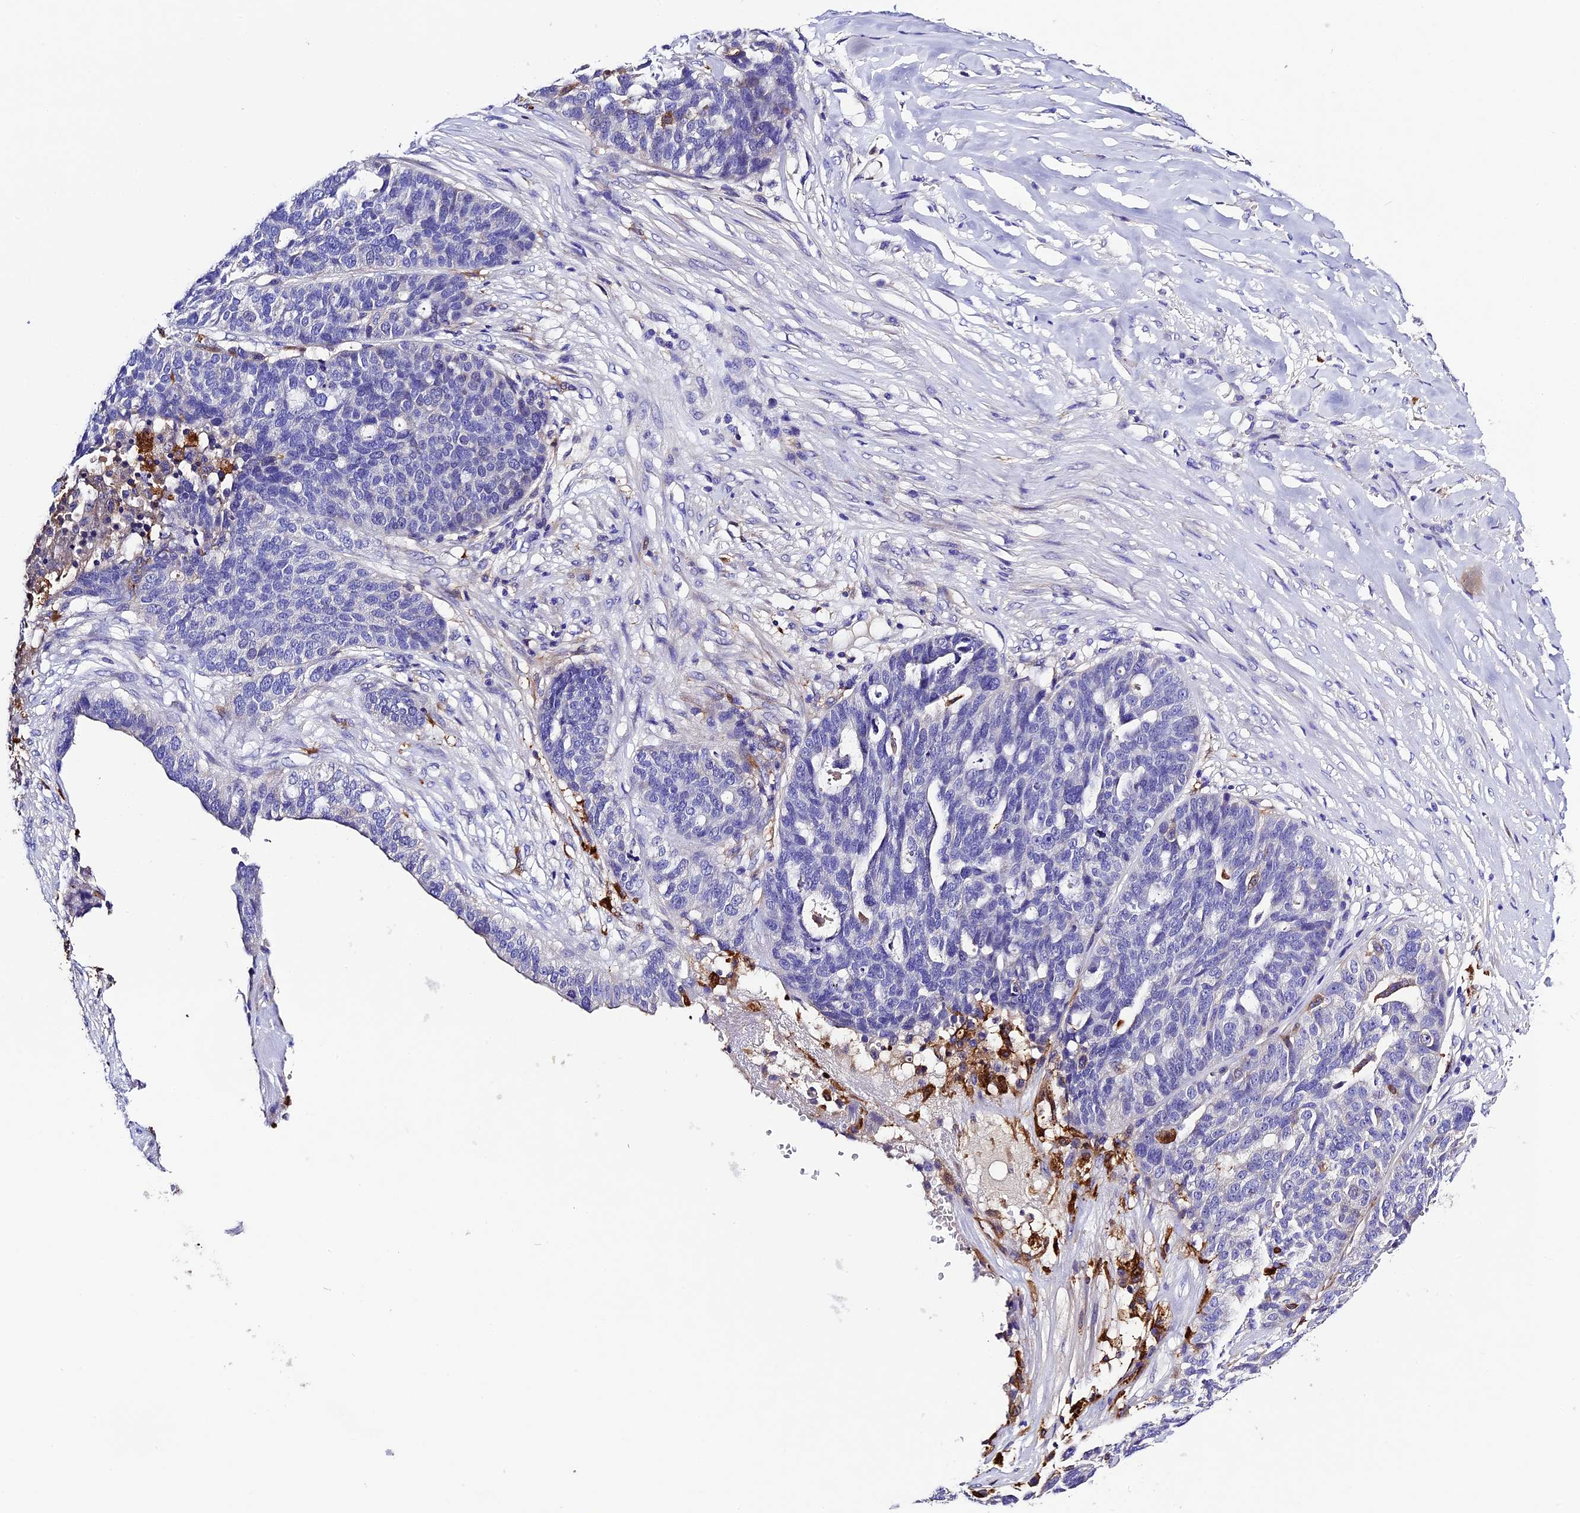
{"staining": {"intensity": "negative", "quantity": "none", "location": "none"}, "tissue": "ovarian cancer", "cell_type": "Tumor cells", "image_type": "cancer", "snomed": [{"axis": "morphology", "description": "Cystadenocarcinoma, serous, NOS"}, {"axis": "topography", "description": "Ovary"}], "caption": "IHC photomicrograph of neoplastic tissue: ovarian serous cystadenocarcinoma stained with DAB reveals no significant protein positivity in tumor cells.", "gene": "CILP2", "patient": {"sex": "female", "age": 59}}